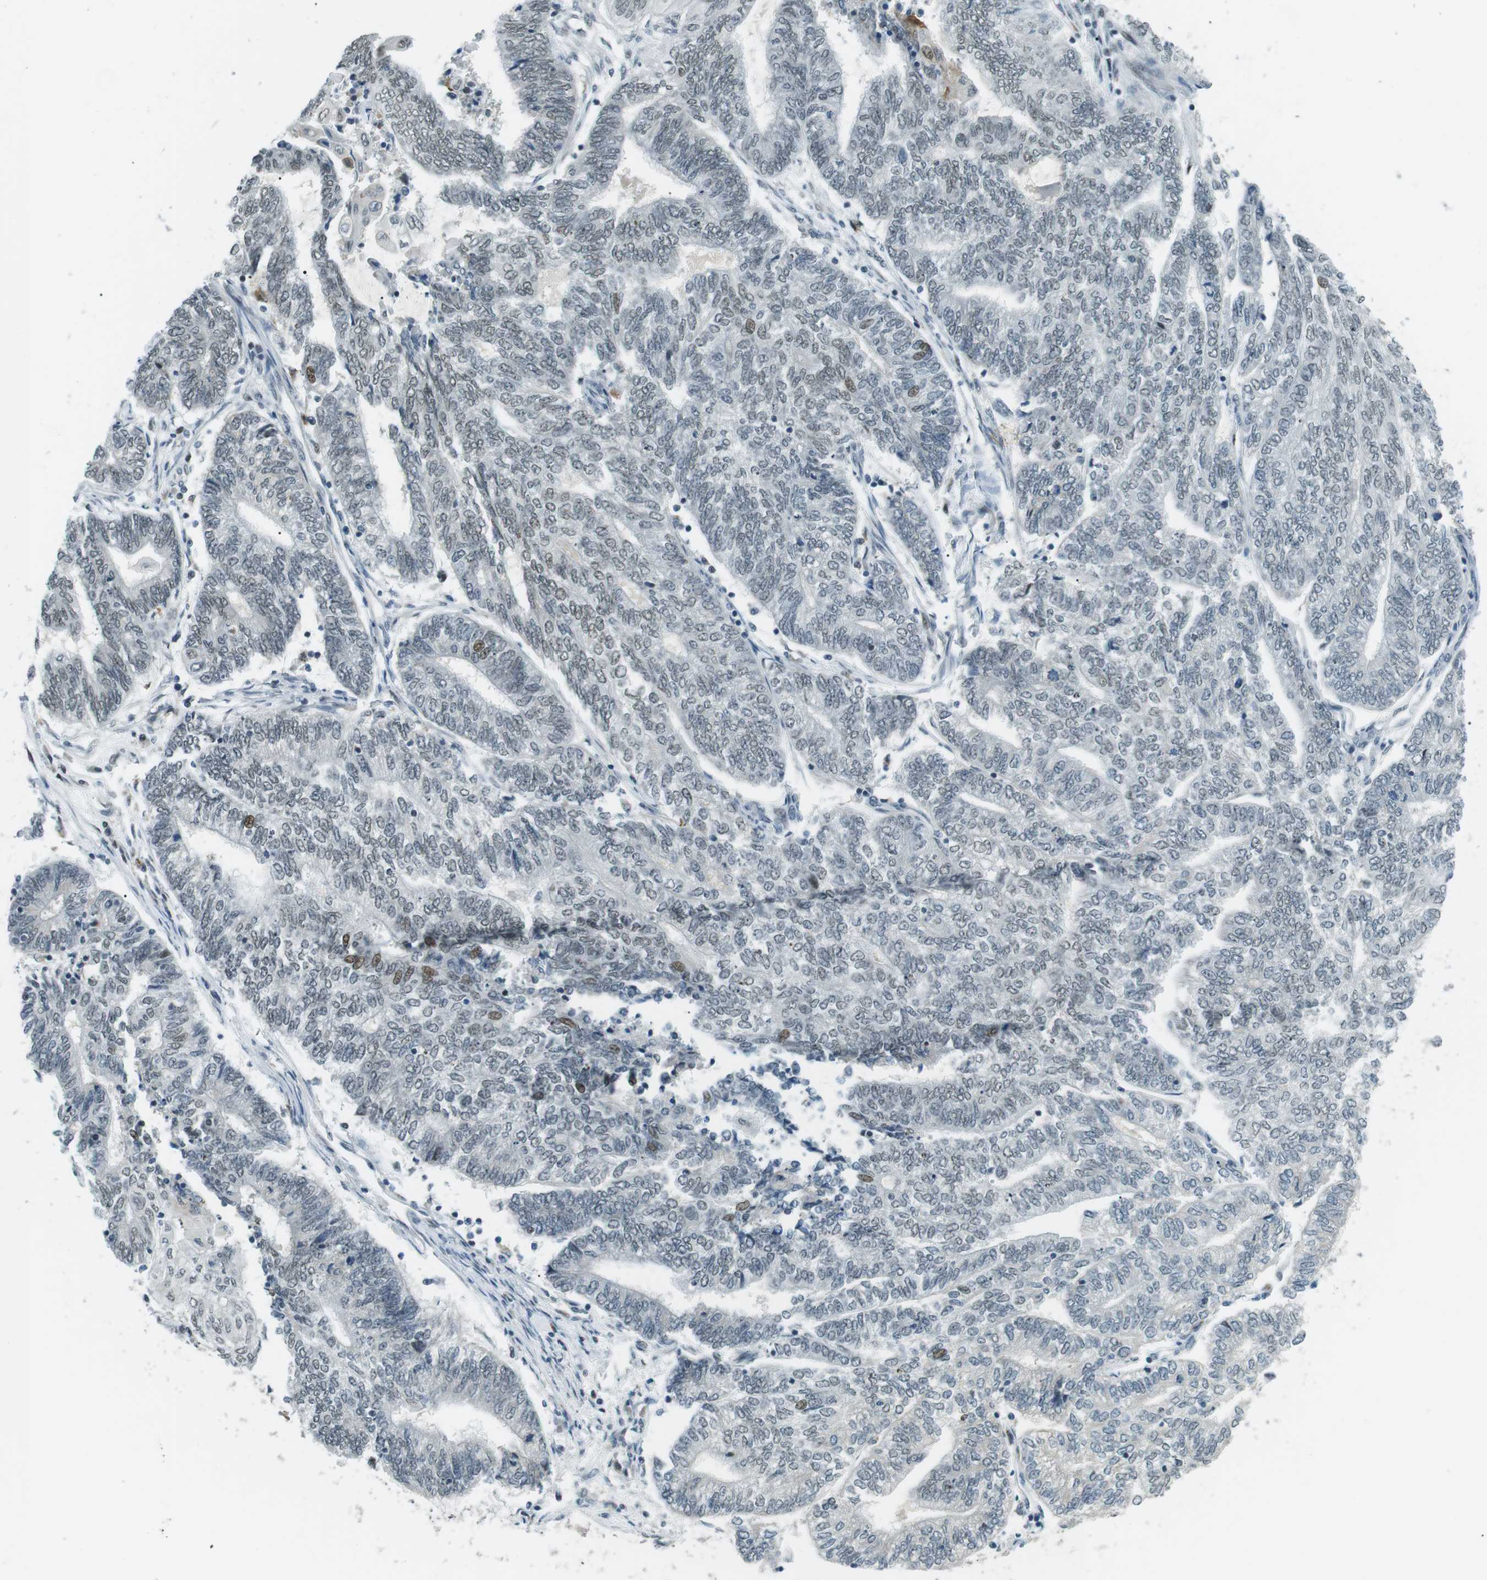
{"staining": {"intensity": "moderate", "quantity": "<25%", "location": "nuclear"}, "tissue": "endometrial cancer", "cell_type": "Tumor cells", "image_type": "cancer", "snomed": [{"axis": "morphology", "description": "Adenocarcinoma, NOS"}, {"axis": "topography", "description": "Uterus"}, {"axis": "topography", "description": "Endometrium"}], "caption": "Adenocarcinoma (endometrial) stained with immunohistochemistry exhibits moderate nuclear positivity in approximately <25% of tumor cells. (Stains: DAB in brown, nuclei in blue, Microscopy: brightfield microscopy at high magnification).", "gene": "PJA1", "patient": {"sex": "female", "age": 70}}